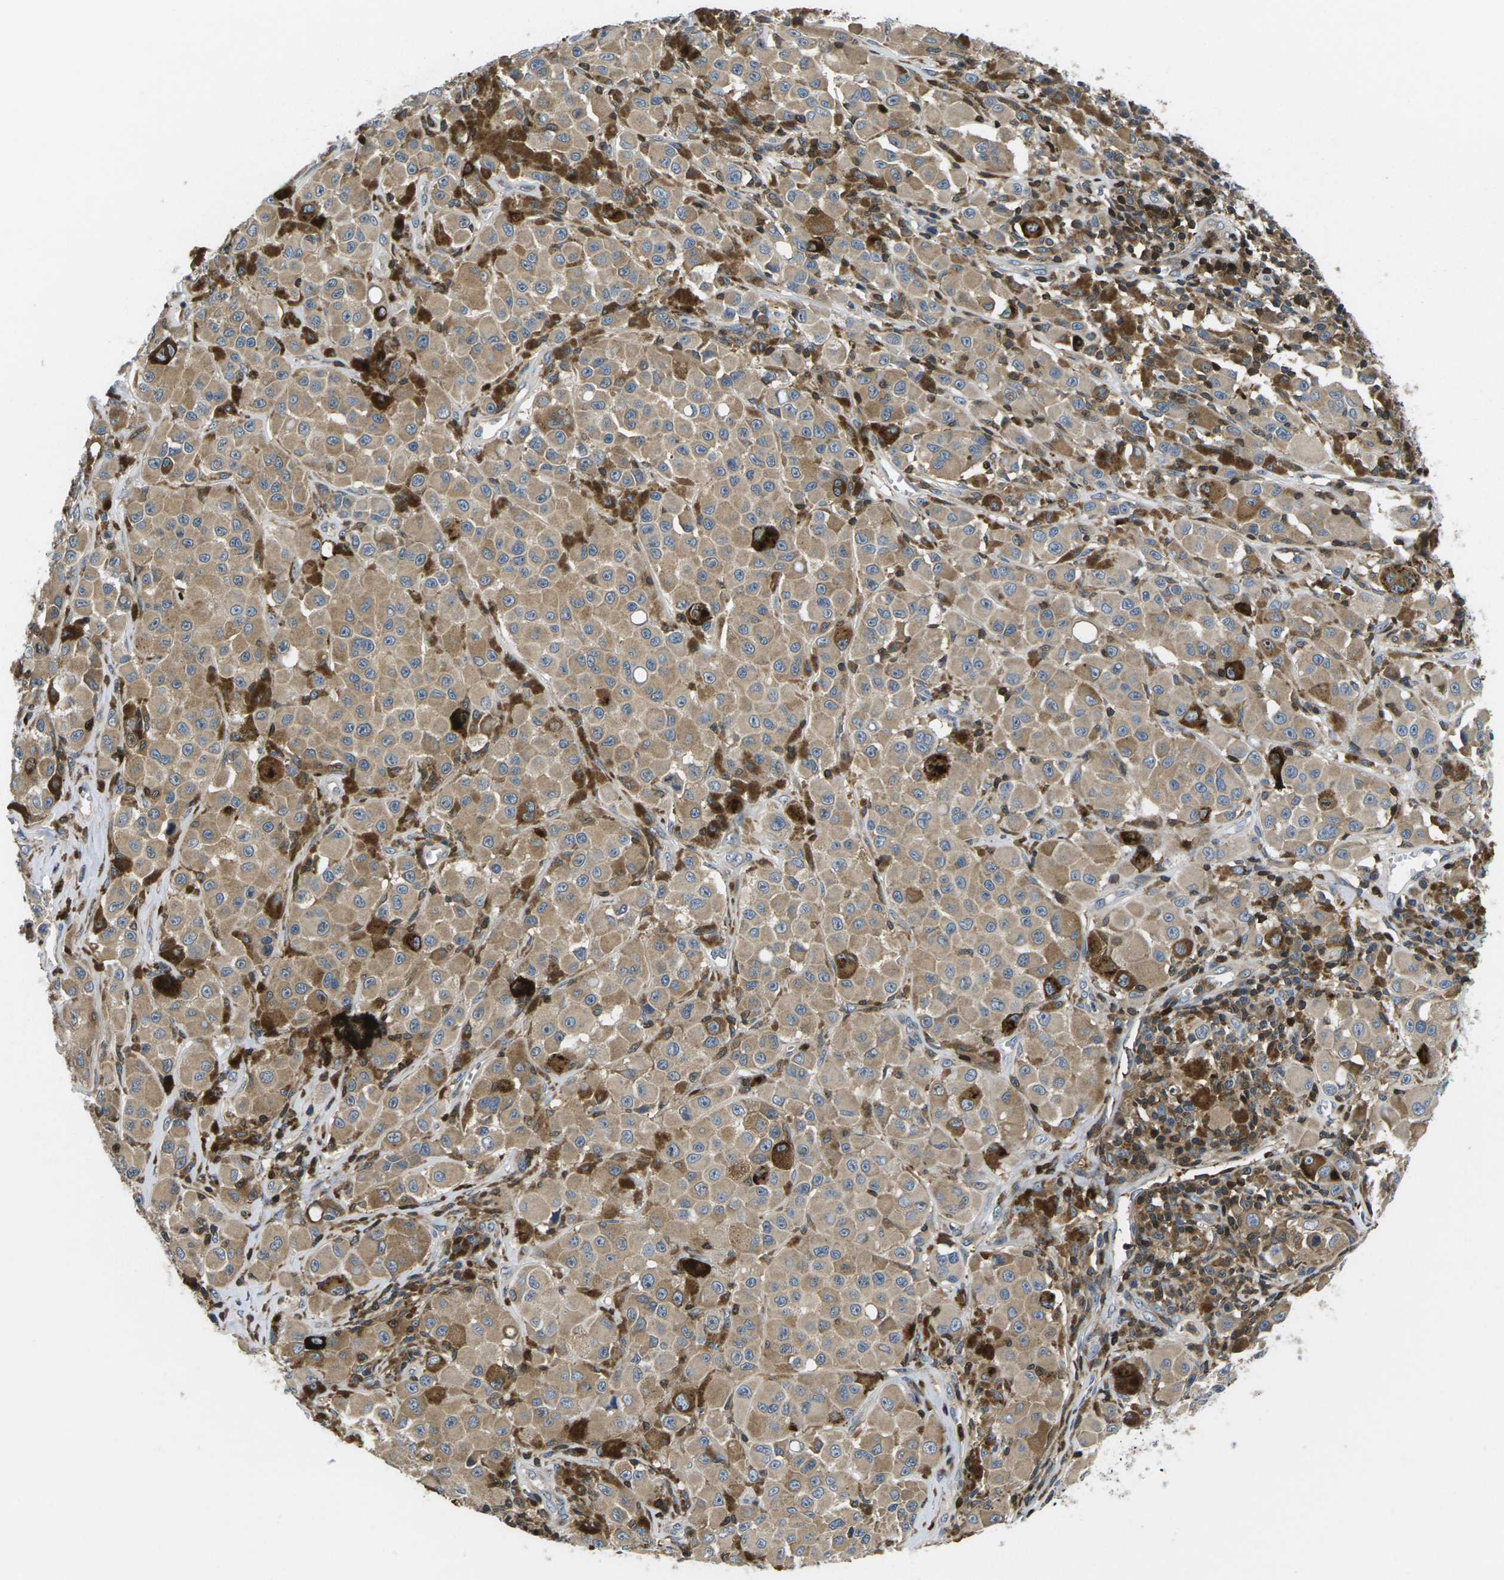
{"staining": {"intensity": "moderate", "quantity": ">75%", "location": "cytoplasmic/membranous"}, "tissue": "melanoma", "cell_type": "Tumor cells", "image_type": "cancer", "snomed": [{"axis": "morphology", "description": "Malignant melanoma, NOS"}, {"axis": "topography", "description": "Skin"}], "caption": "This is an image of immunohistochemistry staining of melanoma, which shows moderate positivity in the cytoplasmic/membranous of tumor cells.", "gene": "PLCE1", "patient": {"sex": "male", "age": 84}}